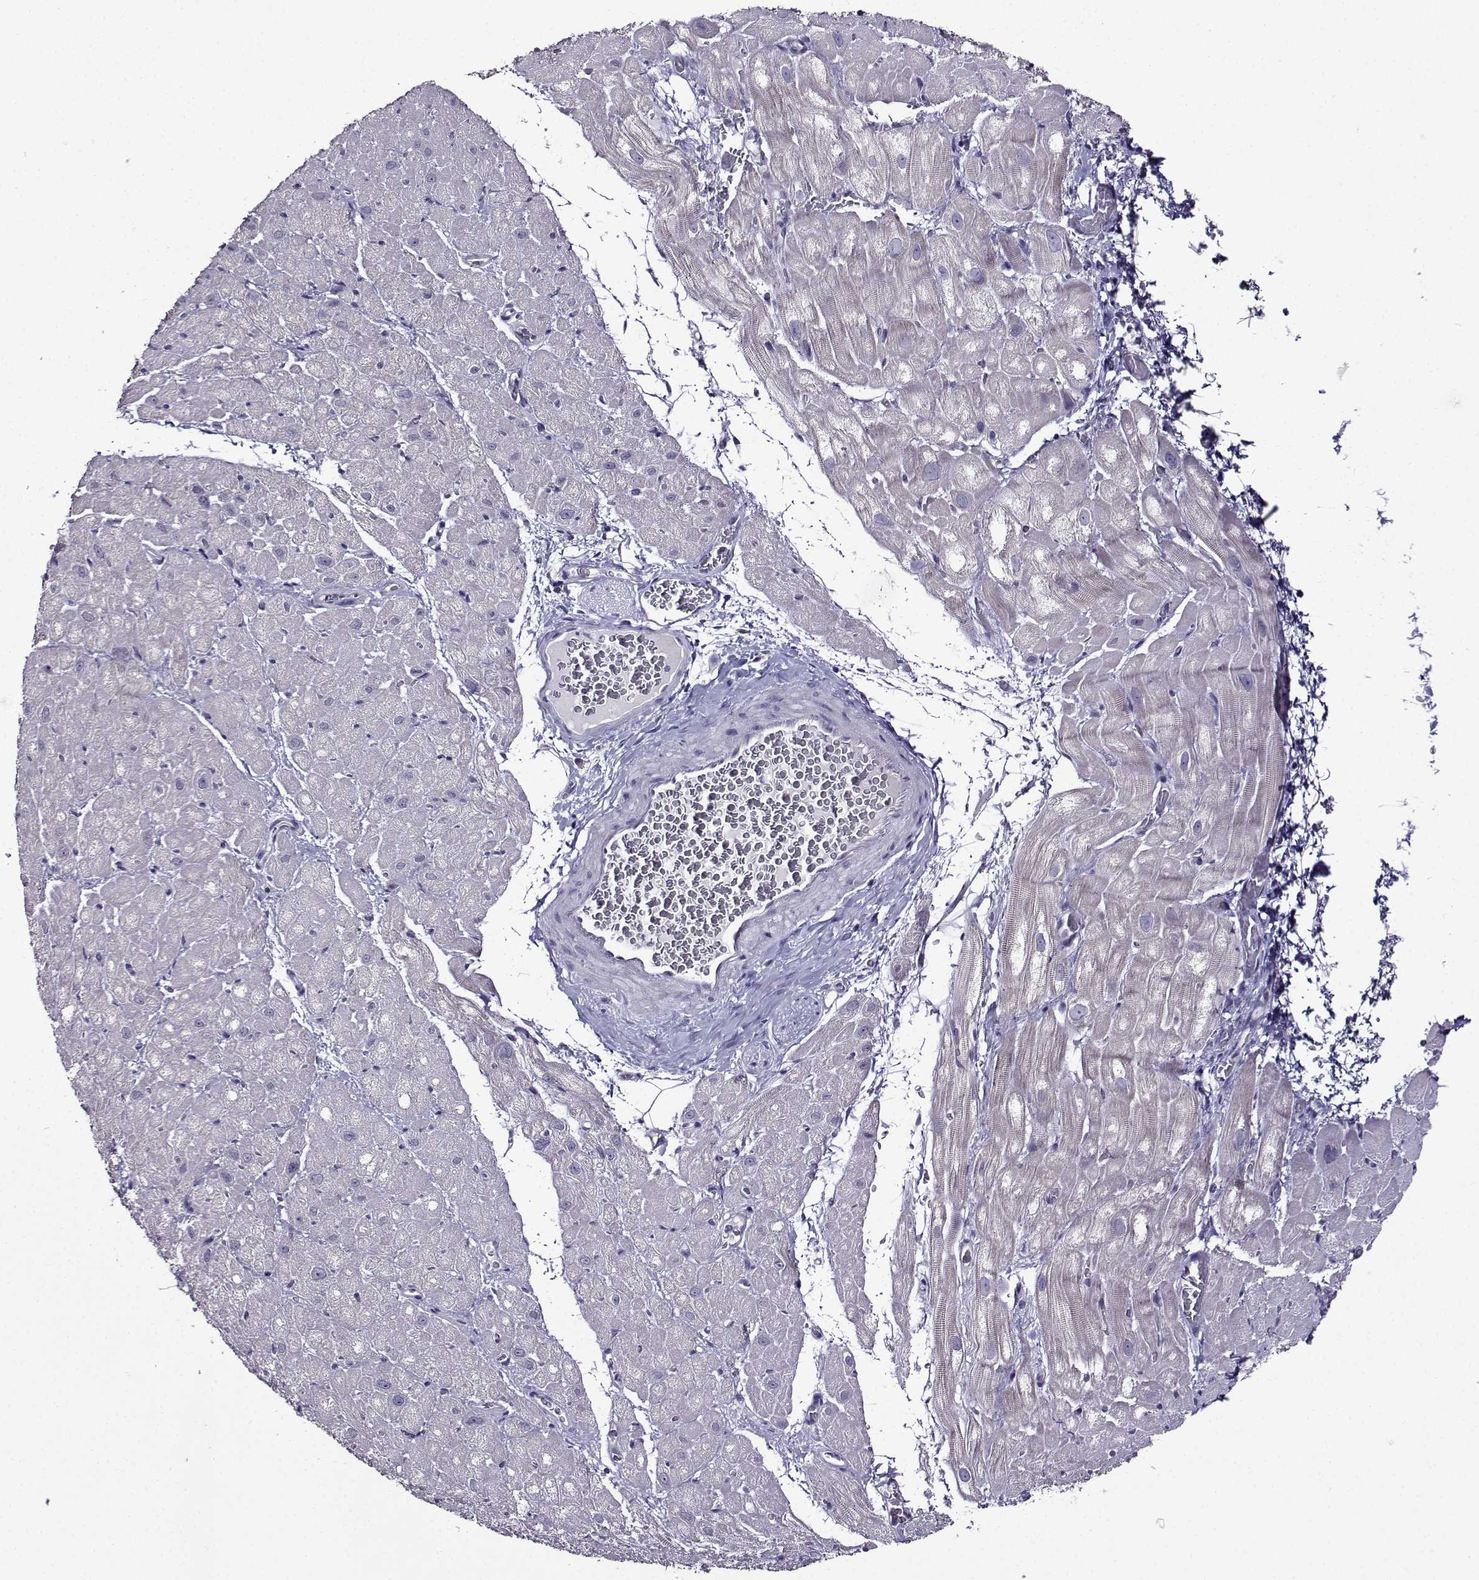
{"staining": {"intensity": "negative", "quantity": "none", "location": "none"}, "tissue": "heart muscle", "cell_type": "Cardiomyocytes", "image_type": "normal", "snomed": [{"axis": "morphology", "description": "Normal tissue, NOS"}, {"axis": "topography", "description": "Heart"}], "caption": "Photomicrograph shows no significant protein expression in cardiomyocytes of unremarkable heart muscle.", "gene": "TMEM266", "patient": {"sex": "male", "age": 61}}